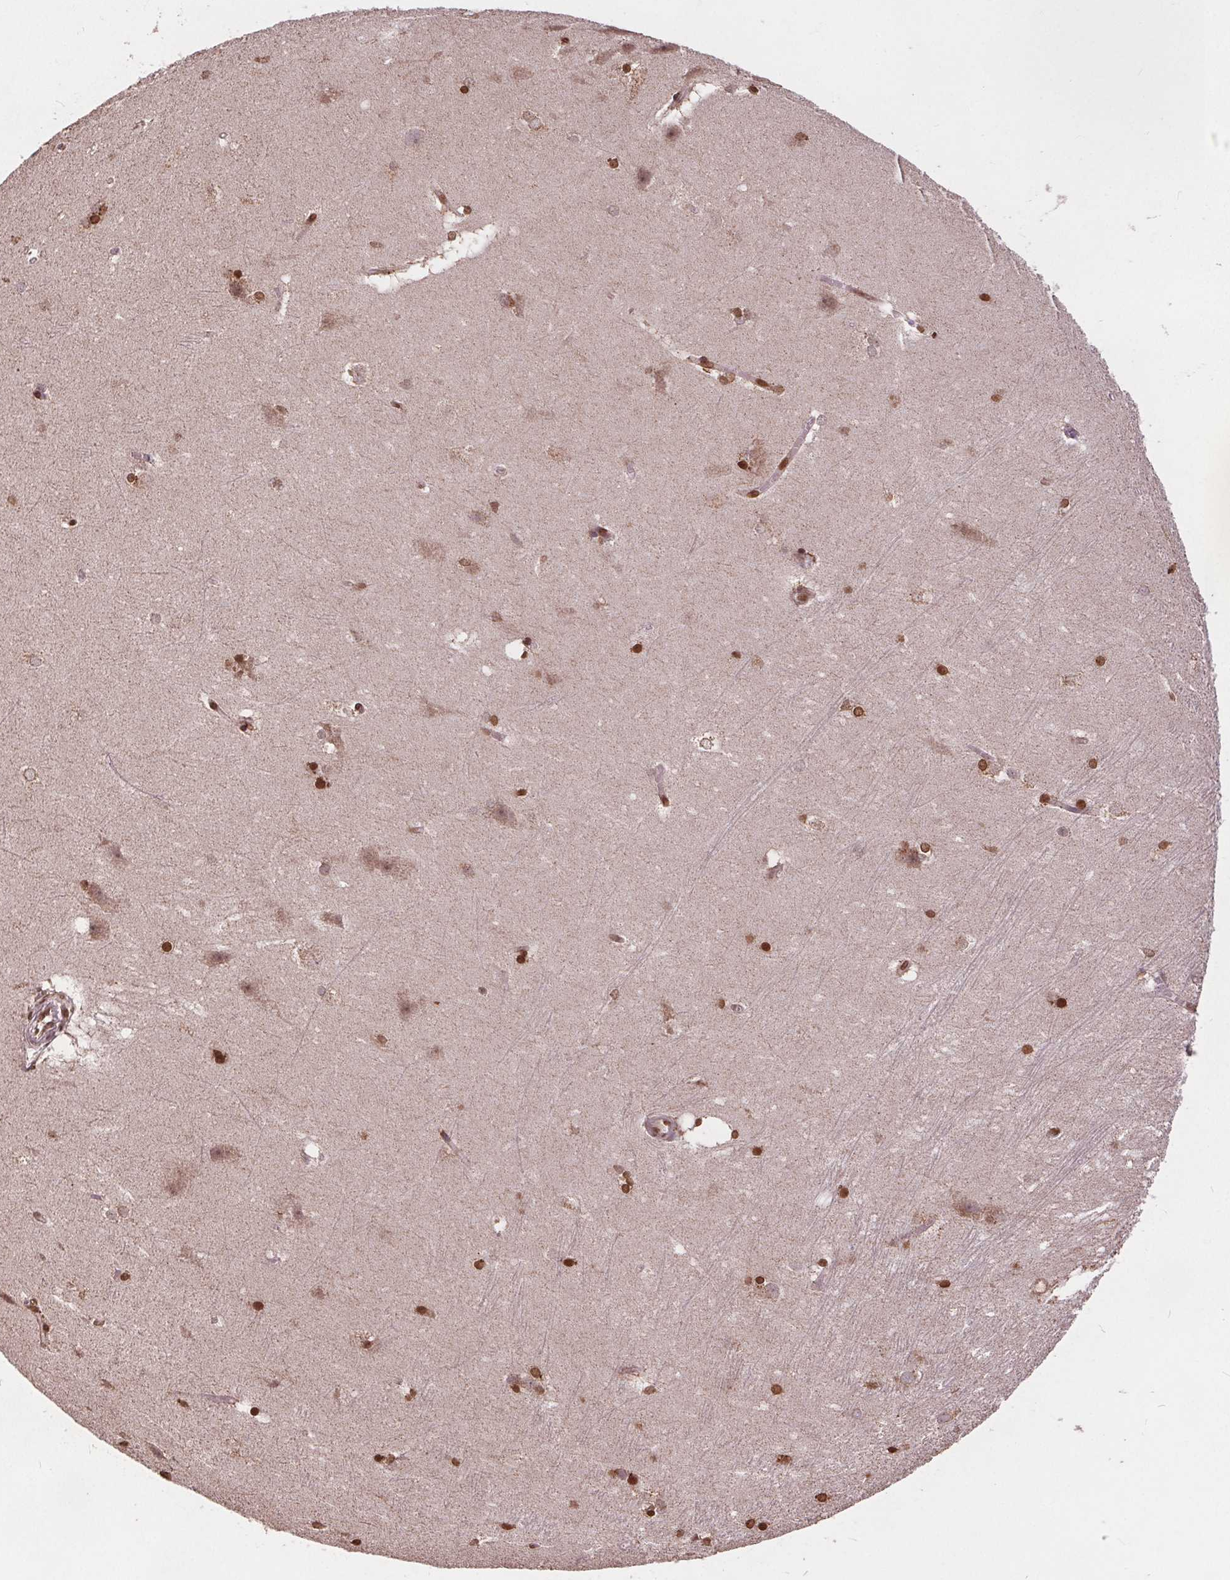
{"staining": {"intensity": "strong", "quantity": "25%-75%", "location": "nuclear"}, "tissue": "hippocampus", "cell_type": "Glial cells", "image_type": "normal", "snomed": [{"axis": "morphology", "description": "Normal tissue, NOS"}, {"axis": "topography", "description": "Cerebral cortex"}, {"axis": "topography", "description": "Hippocampus"}], "caption": "Immunohistochemistry micrograph of benign hippocampus: human hippocampus stained using immunohistochemistry (IHC) displays high levels of strong protein expression localized specifically in the nuclear of glial cells, appearing as a nuclear brown color.", "gene": "HIF1AN", "patient": {"sex": "female", "age": 19}}